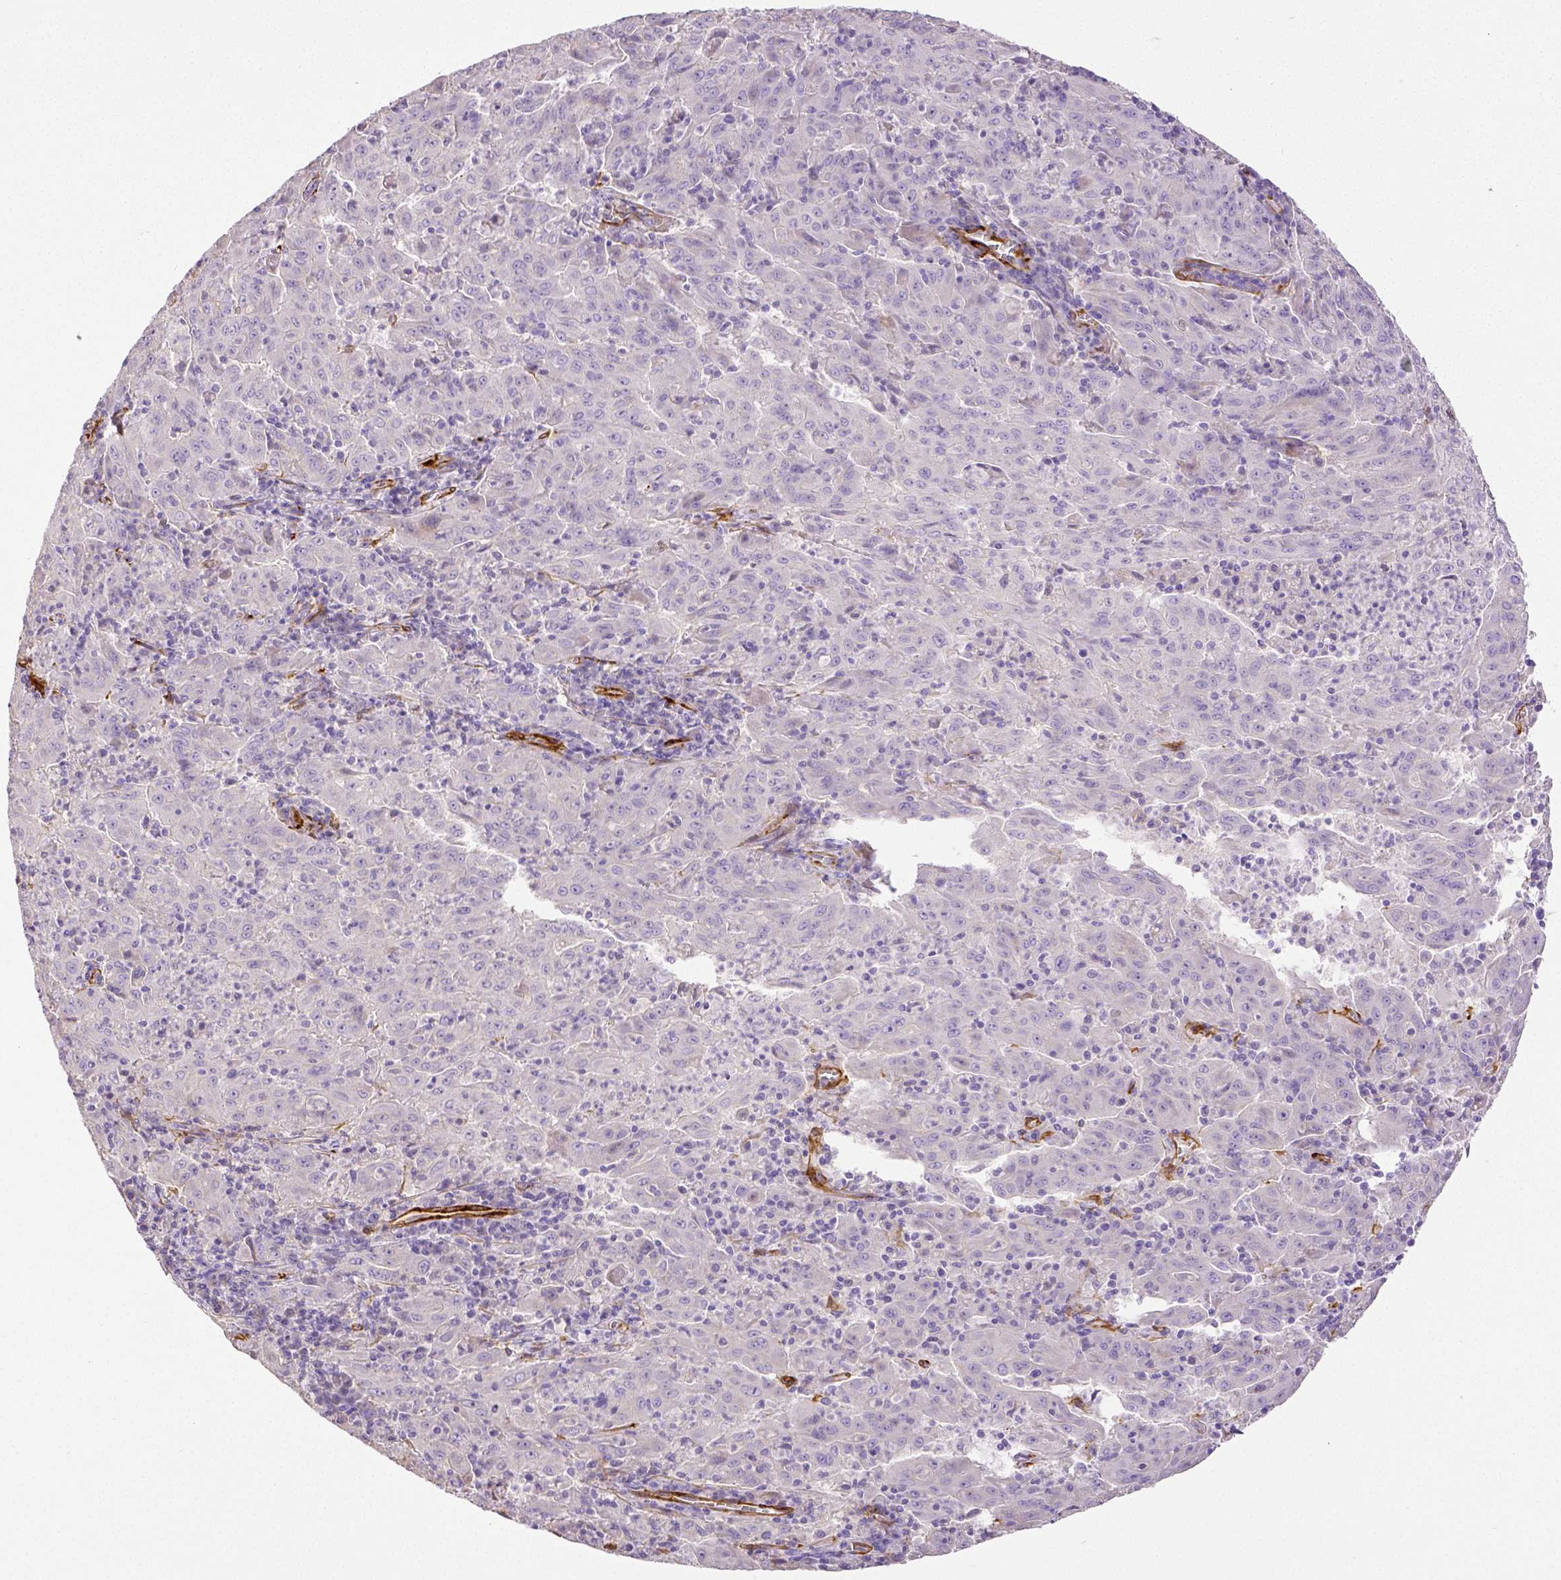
{"staining": {"intensity": "negative", "quantity": "none", "location": "none"}, "tissue": "pancreatic cancer", "cell_type": "Tumor cells", "image_type": "cancer", "snomed": [{"axis": "morphology", "description": "Adenocarcinoma, NOS"}, {"axis": "topography", "description": "Pancreas"}], "caption": "There is no significant staining in tumor cells of pancreatic cancer.", "gene": "THY1", "patient": {"sex": "male", "age": 63}}